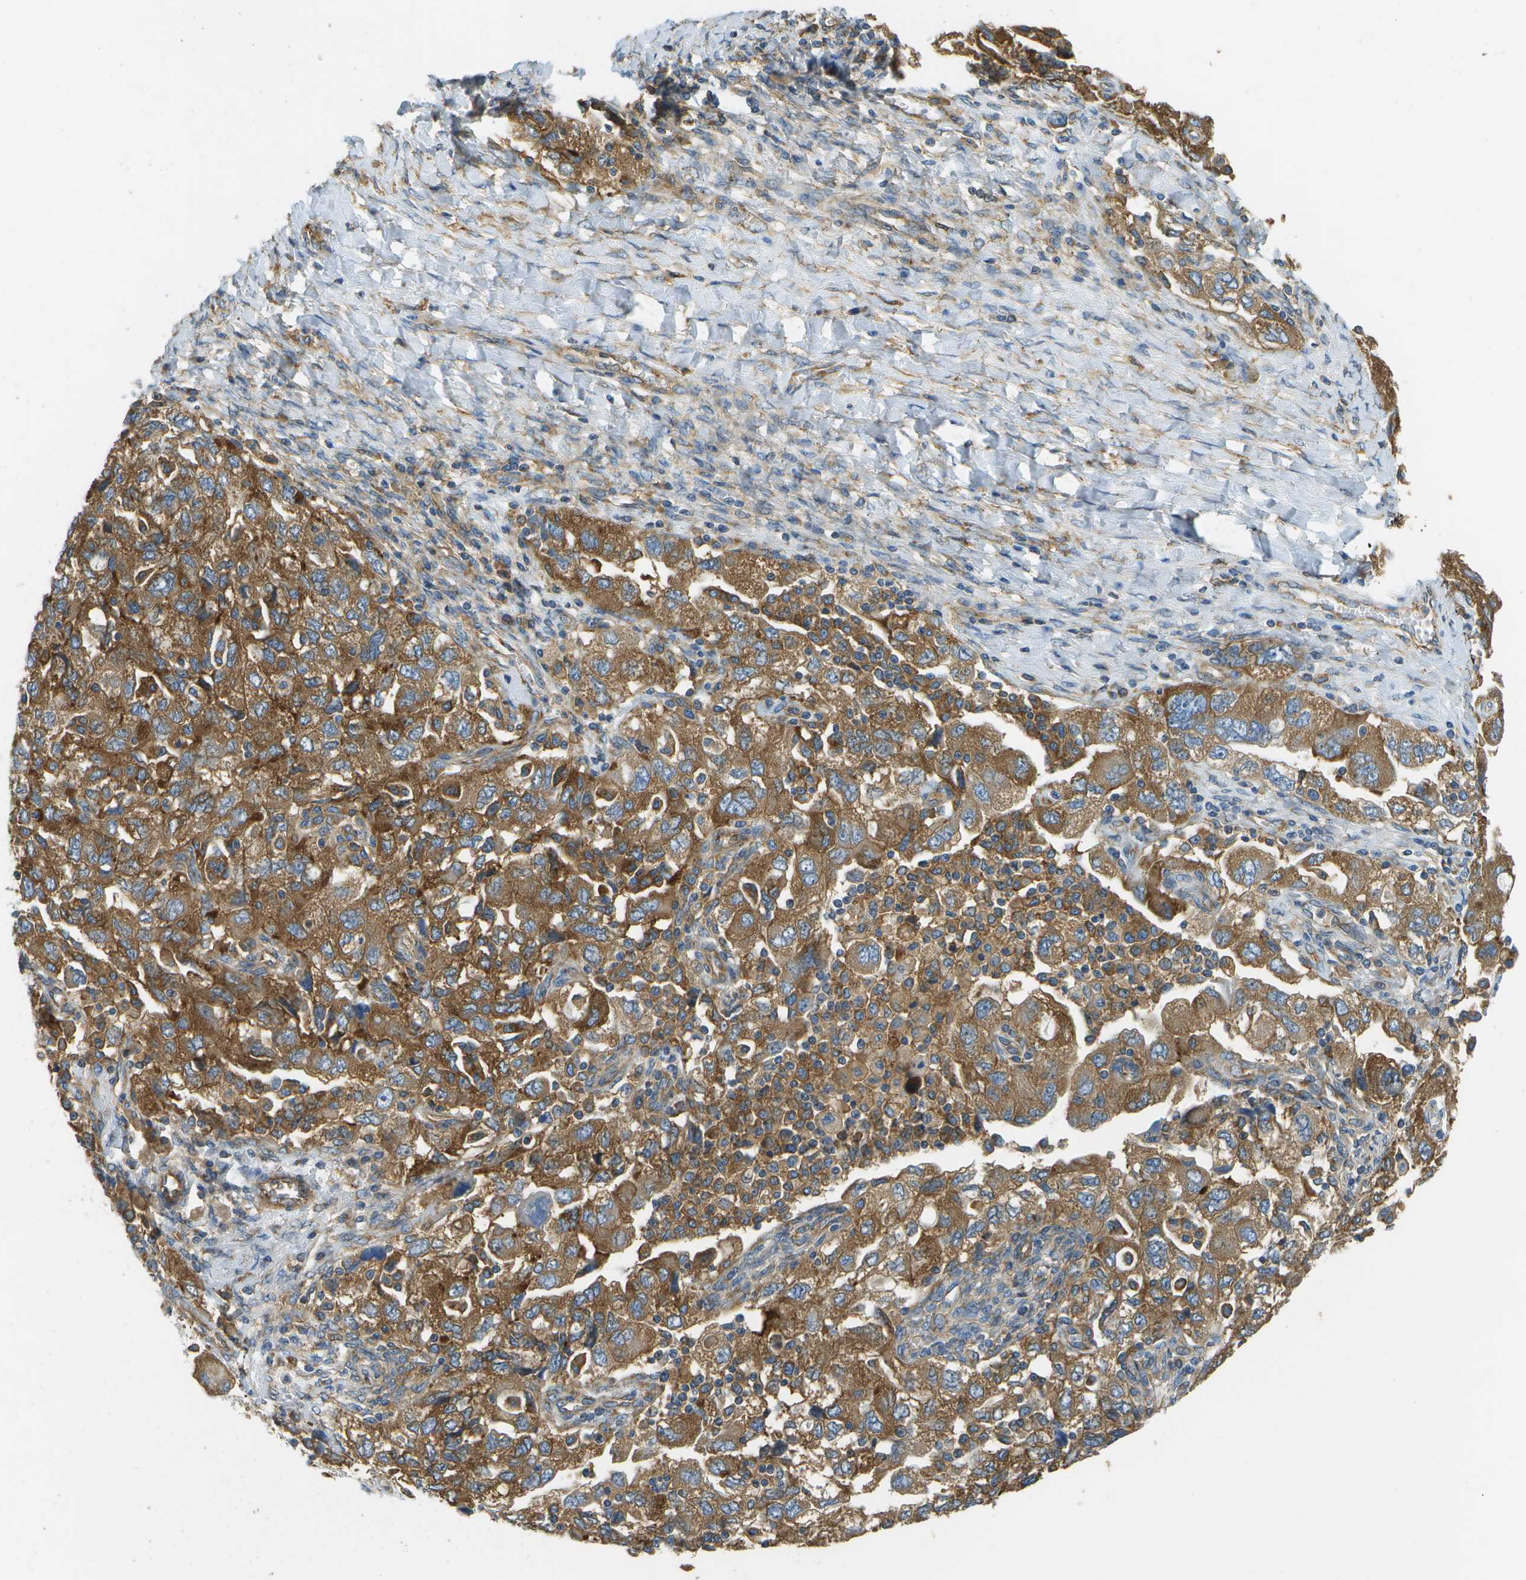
{"staining": {"intensity": "strong", "quantity": ">75%", "location": "cytoplasmic/membranous"}, "tissue": "ovarian cancer", "cell_type": "Tumor cells", "image_type": "cancer", "snomed": [{"axis": "morphology", "description": "Carcinoma, NOS"}, {"axis": "morphology", "description": "Cystadenocarcinoma, serous, NOS"}, {"axis": "topography", "description": "Ovary"}], "caption": "Ovarian cancer (carcinoma) stained with a brown dye reveals strong cytoplasmic/membranous positive positivity in about >75% of tumor cells.", "gene": "CLTC", "patient": {"sex": "female", "age": 69}}